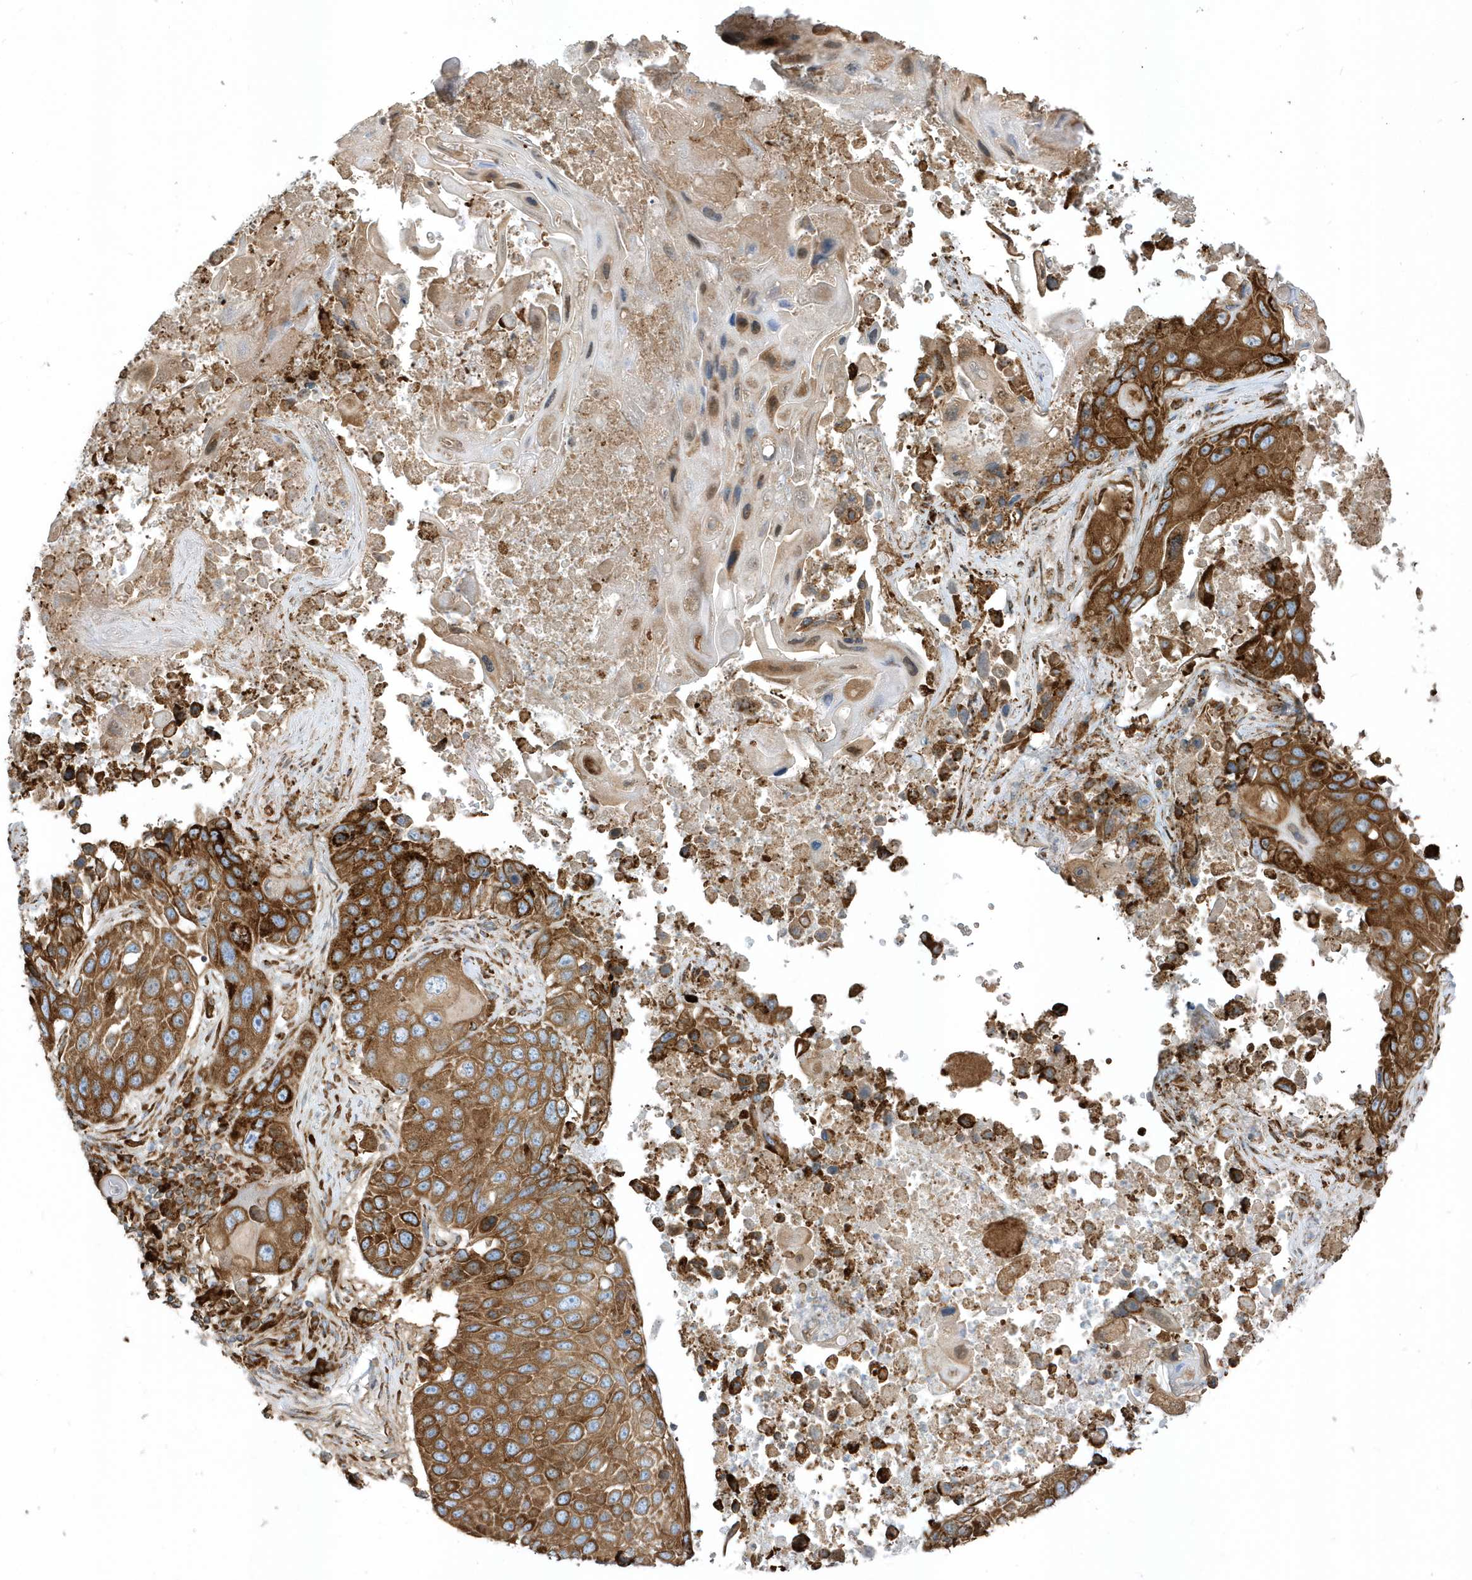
{"staining": {"intensity": "strong", "quantity": ">75%", "location": "cytoplasmic/membranous"}, "tissue": "lung cancer", "cell_type": "Tumor cells", "image_type": "cancer", "snomed": [{"axis": "morphology", "description": "Squamous cell carcinoma, NOS"}, {"axis": "topography", "description": "Lung"}], "caption": "Immunohistochemical staining of lung squamous cell carcinoma demonstrates high levels of strong cytoplasmic/membranous positivity in approximately >75% of tumor cells.", "gene": "PDIA6", "patient": {"sex": "male", "age": 61}}